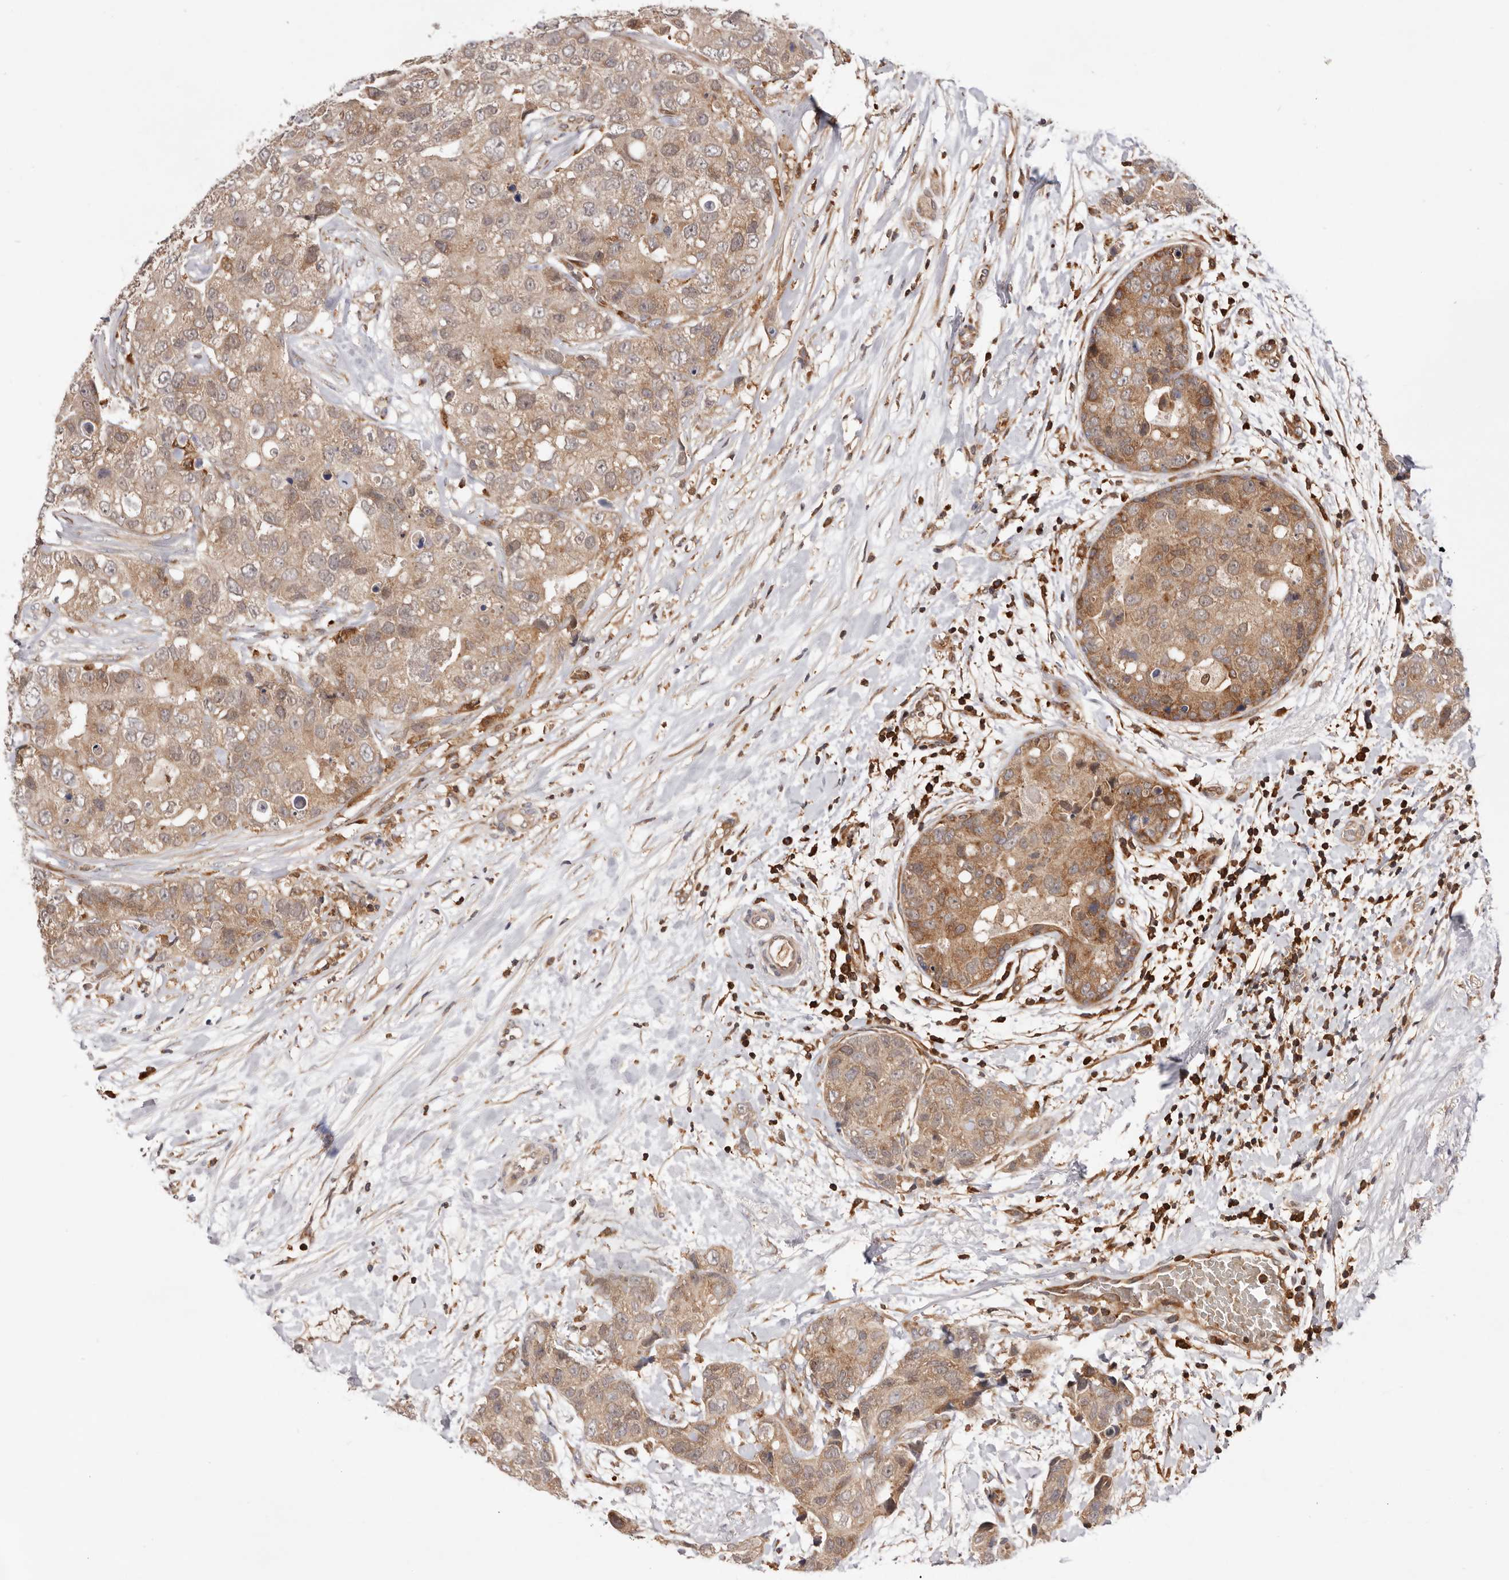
{"staining": {"intensity": "moderate", "quantity": ">75%", "location": "cytoplasmic/membranous"}, "tissue": "breast cancer", "cell_type": "Tumor cells", "image_type": "cancer", "snomed": [{"axis": "morphology", "description": "Duct carcinoma"}, {"axis": "topography", "description": "Breast"}], "caption": "Immunohistochemistry (IHC) photomicrograph of neoplastic tissue: breast cancer (invasive ductal carcinoma) stained using immunohistochemistry (IHC) demonstrates medium levels of moderate protein expression localized specifically in the cytoplasmic/membranous of tumor cells, appearing as a cytoplasmic/membranous brown color.", "gene": "RNF213", "patient": {"sex": "female", "age": 62}}